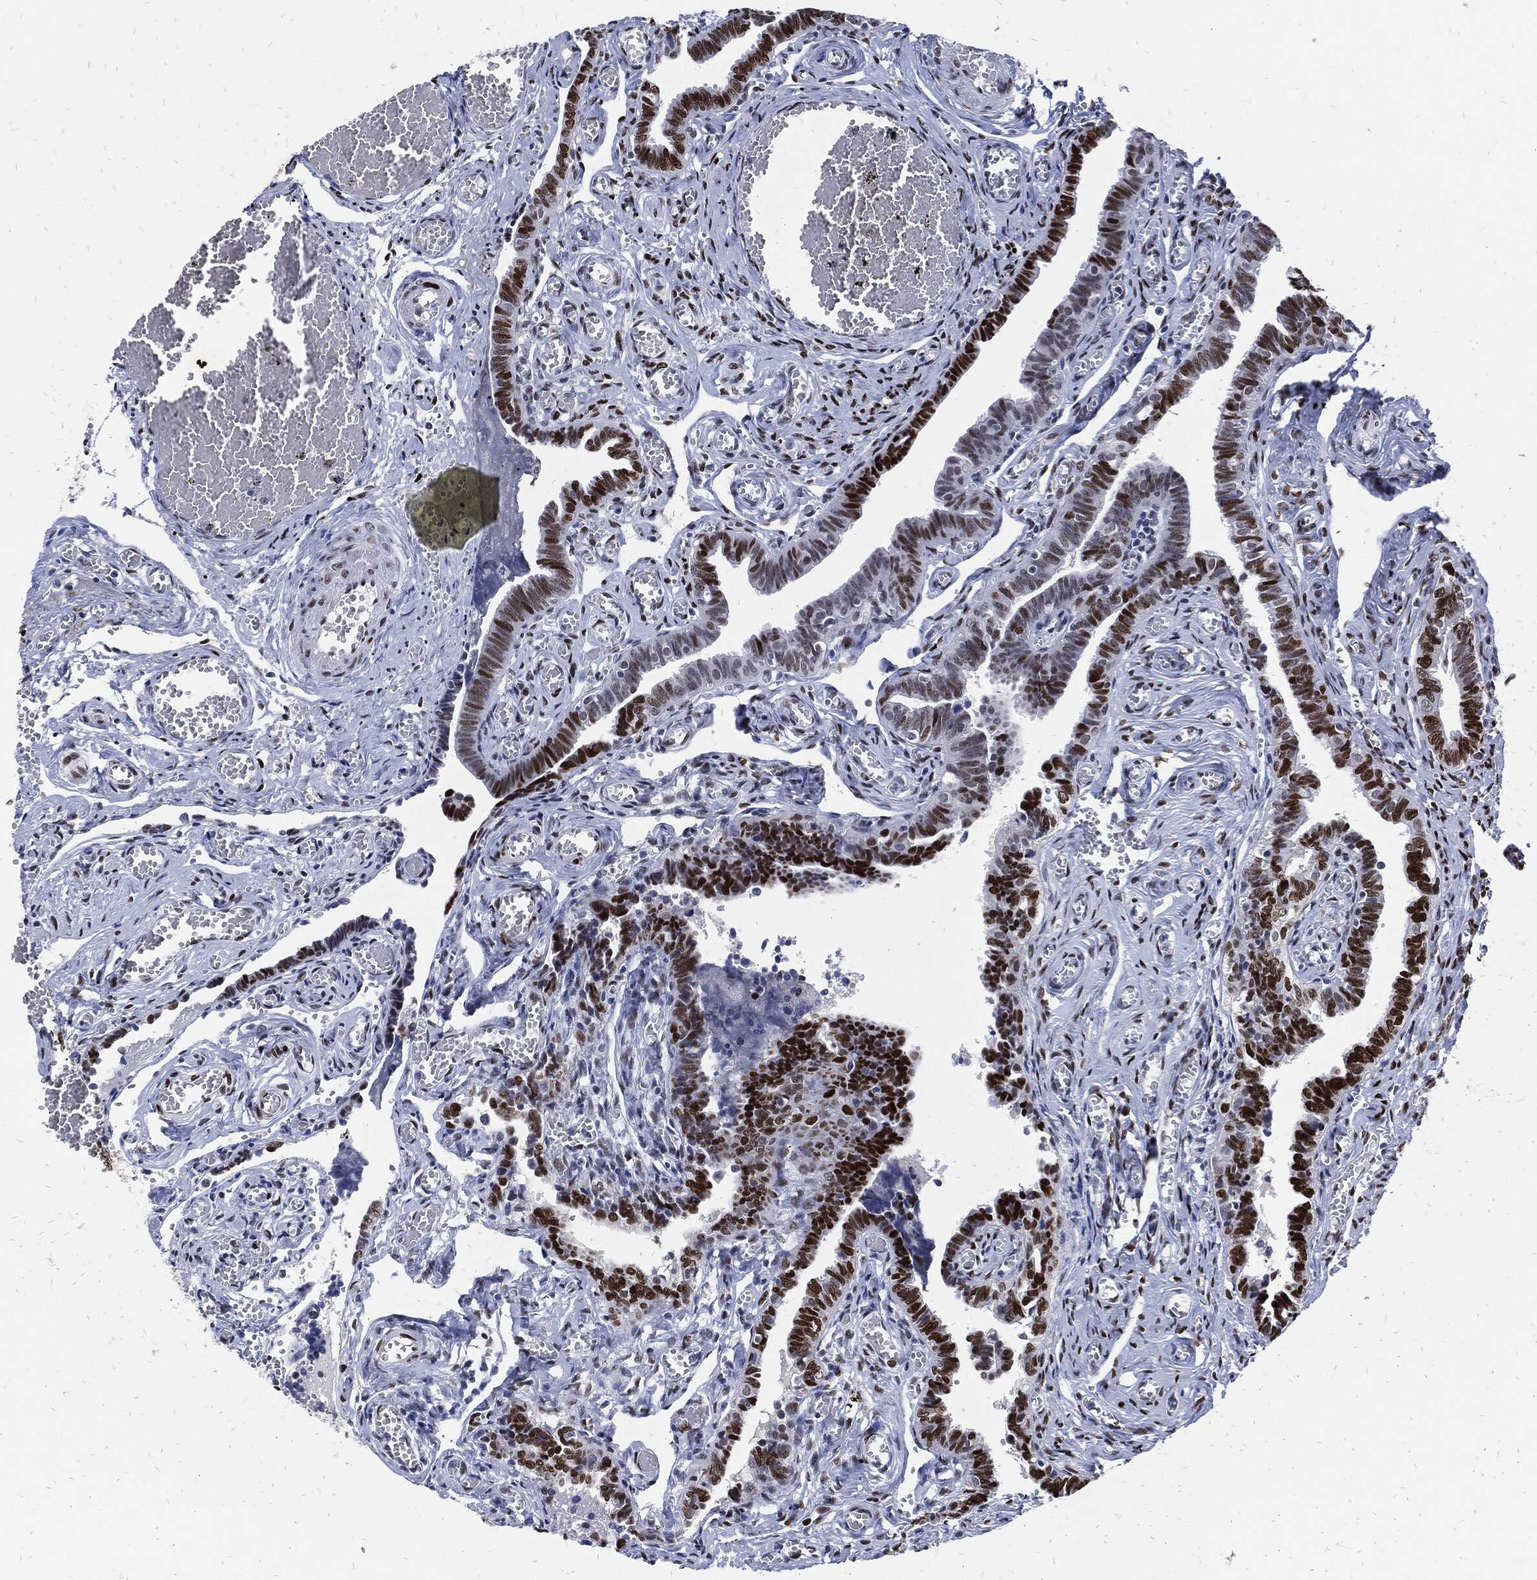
{"staining": {"intensity": "strong", "quantity": "25%-75%", "location": "nuclear"}, "tissue": "fallopian tube", "cell_type": "Glandular cells", "image_type": "normal", "snomed": [{"axis": "morphology", "description": "Normal tissue, NOS"}, {"axis": "topography", "description": "Vascular tissue"}, {"axis": "topography", "description": "Fallopian tube"}], "caption": "A photomicrograph showing strong nuclear expression in about 25%-75% of glandular cells in benign fallopian tube, as visualized by brown immunohistochemical staining.", "gene": "JUN", "patient": {"sex": "female", "age": 67}}